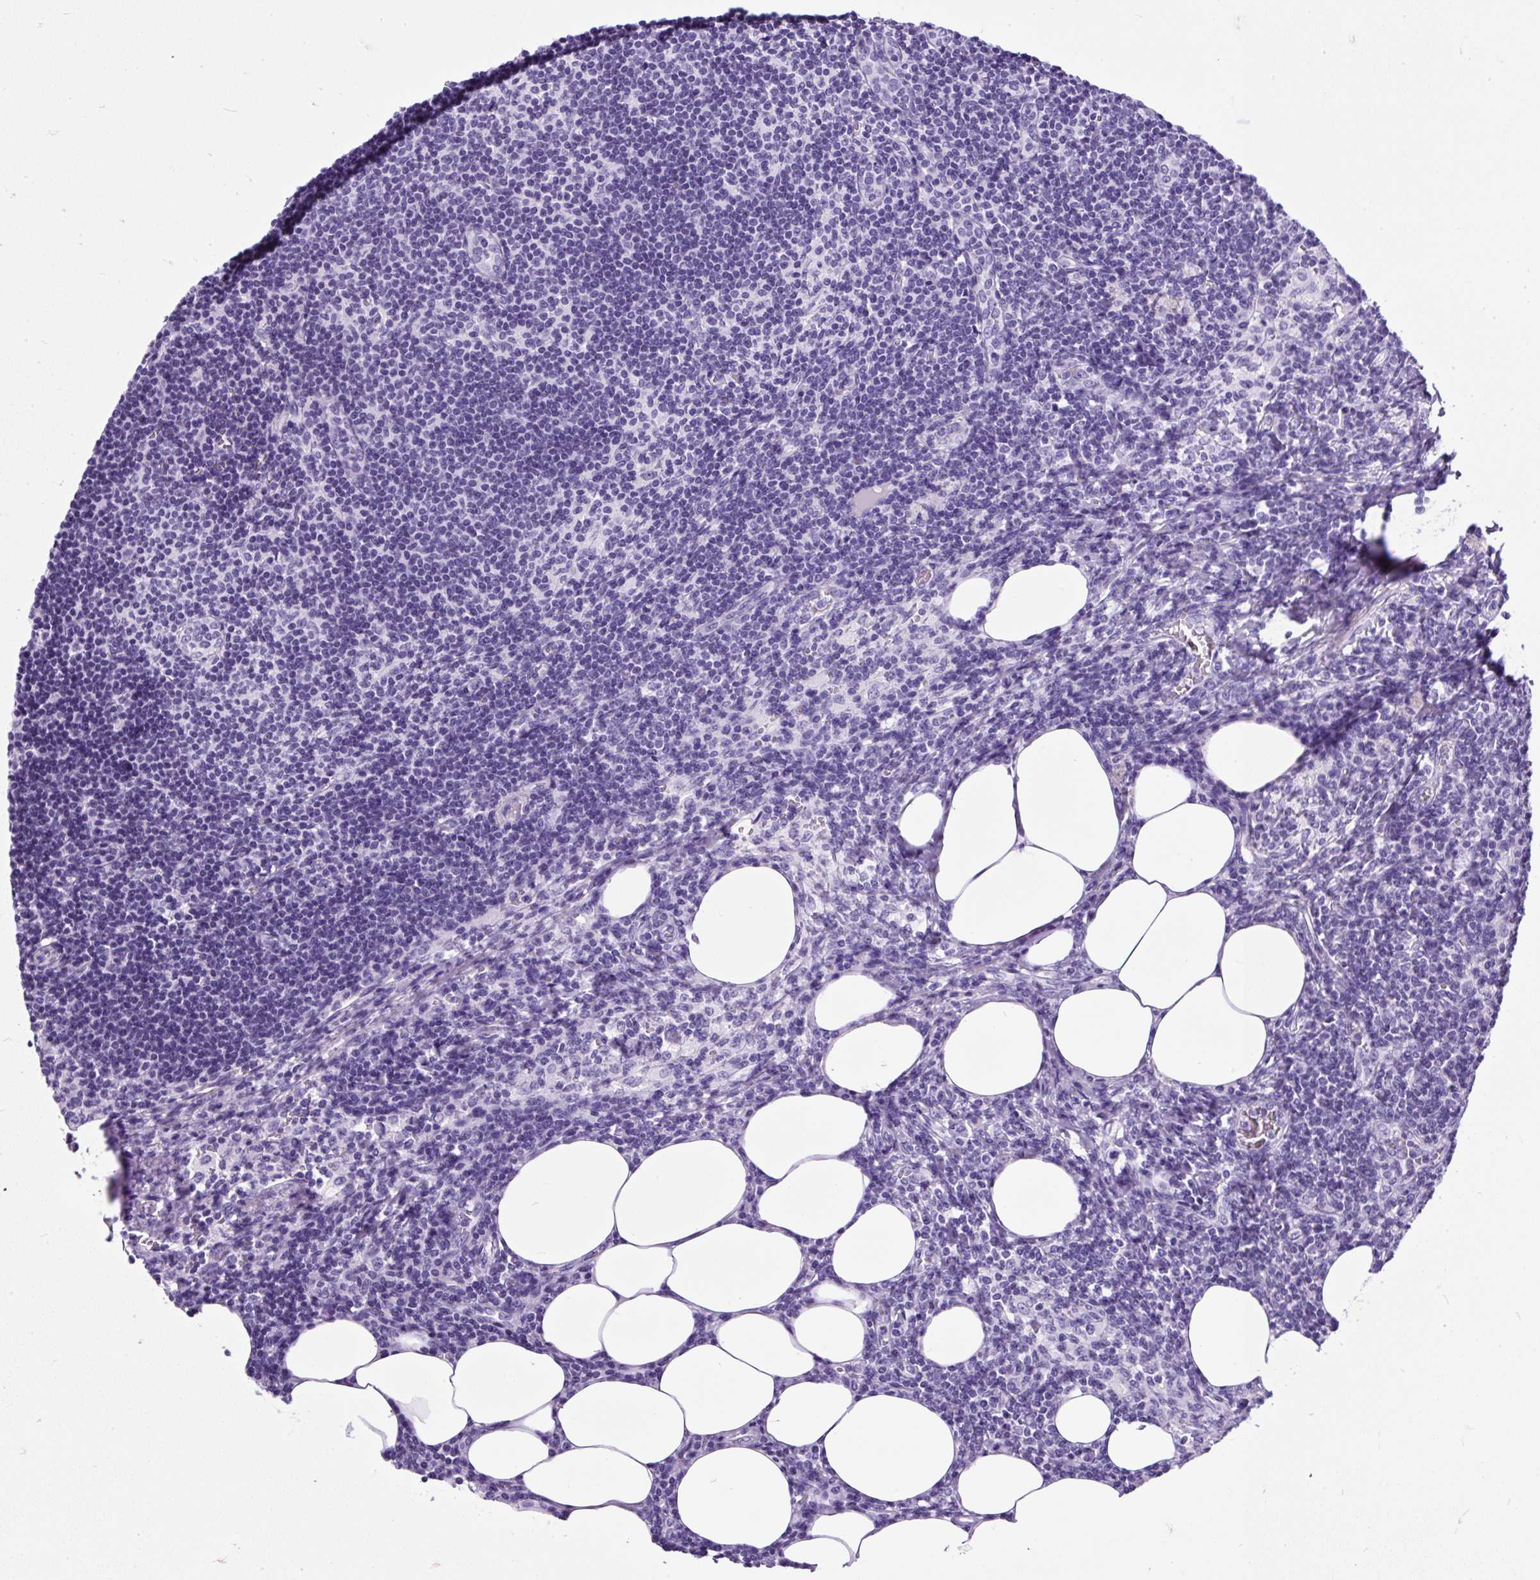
{"staining": {"intensity": "negative", "quantity": "none", "location": "none"}, "tissue": "lymph node", "cell_type": "Germinal center cells", "image_type": "normal", "snomed": [{"axis": "morphology", "description": "Normal tissue, NOS"}, {"axis": "topography", "description": "Lymph node"}], "caption": "Immunohistochemical staining of benign human lymph node displays no significant staining in germinal center cells. The staining was performed using DAB to visualize the protein expression in brown, while the nuclei were stained in blue with hematoxylin (Magnification: 20x).", "gene": "CEL", "patient": {"sex": "female", "age": 59}}